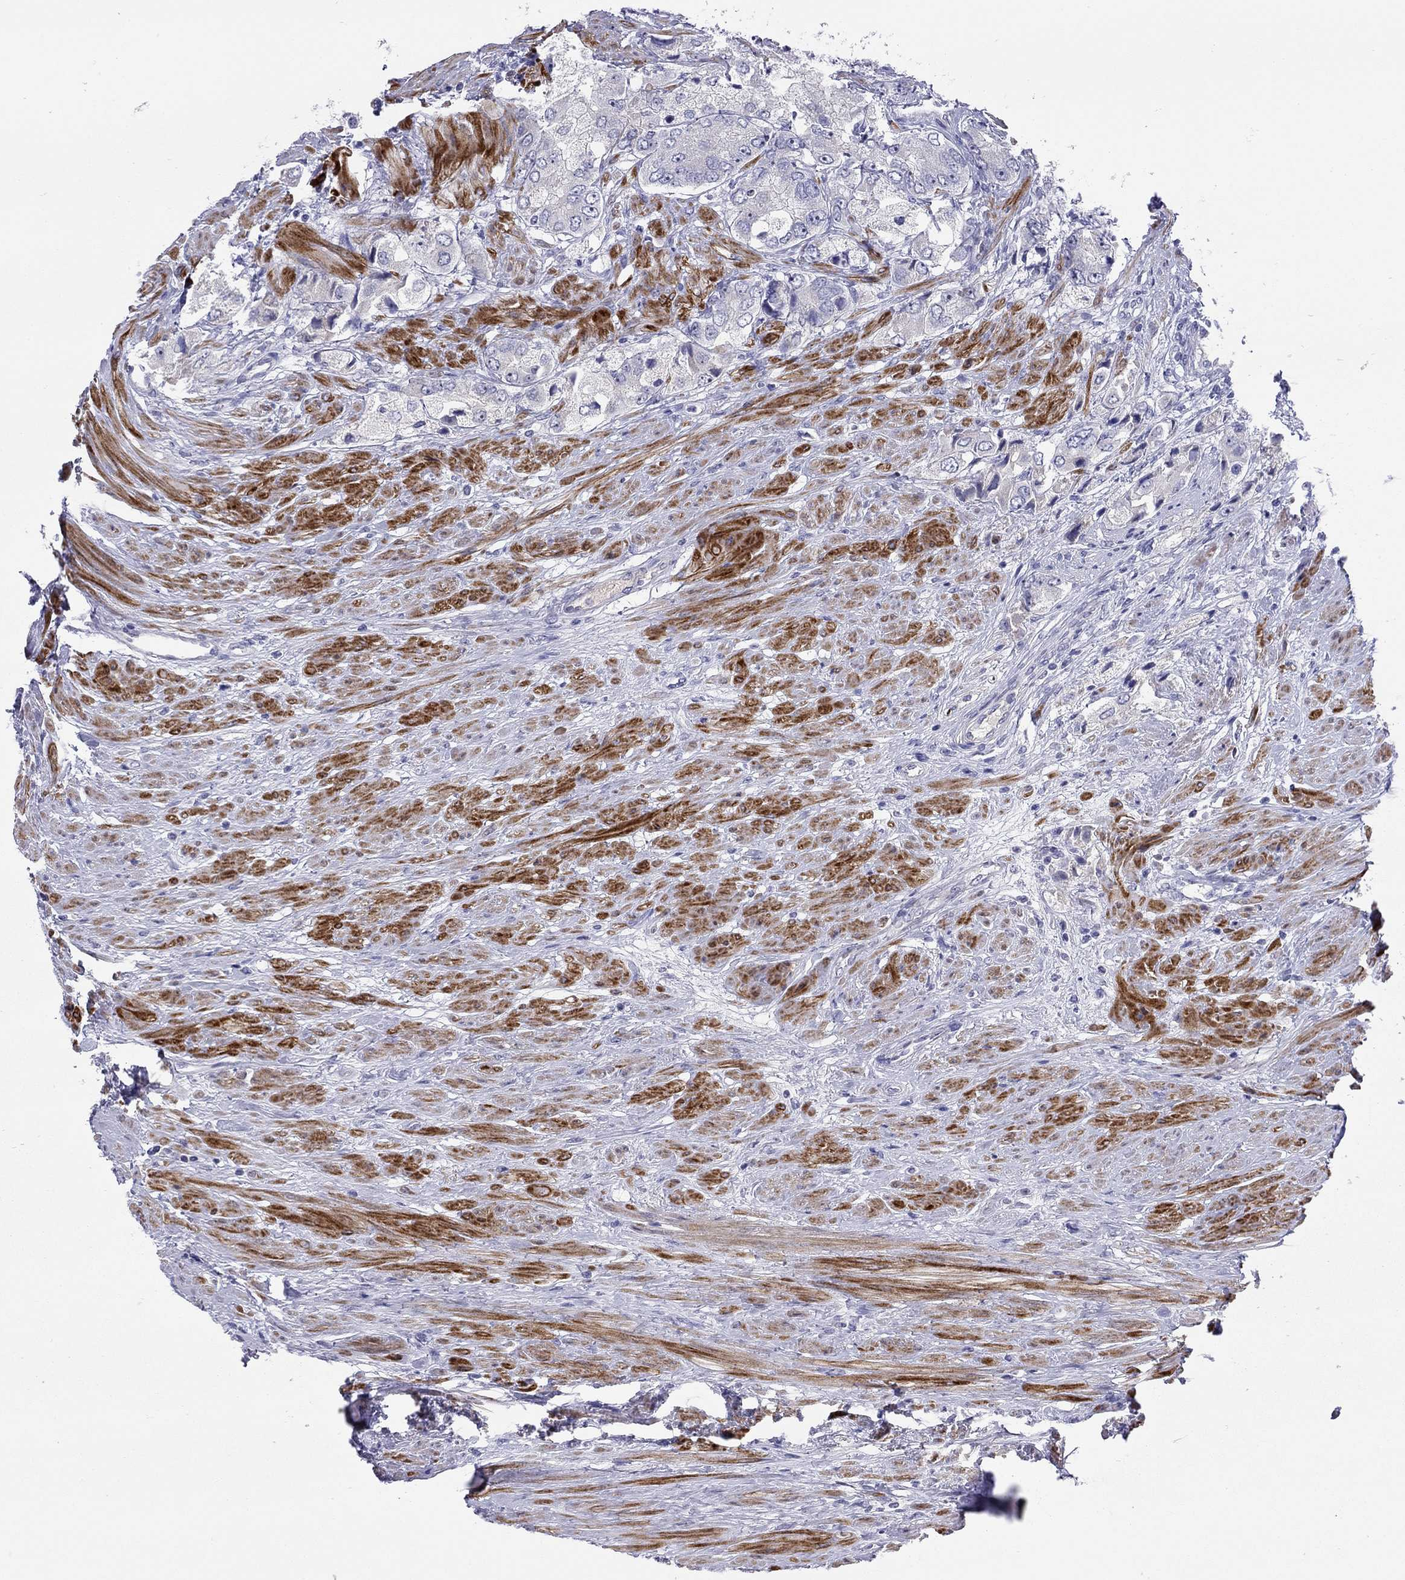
{"staining": {"intensity": "negative", "quantity": "none", "location": "none"}, "tissue": "prostate cancer", "cell_type": "Tumor cells", "image_type": "cancer", "snomed": [{"axis": "morphology", "description": "Adenocarcinoma, Low grade"}, {"axis": "topography", "description": "Prostate"}], "caption": "Tumor cells show no significant protein positivity in adenocarcinoma (low-grade) (prostate). (Immunohistochemistry (ihc), brightfield microscopy, high magnification).", "gene": "CMYA5", "patient": {"sex": "male", "age": 69}}